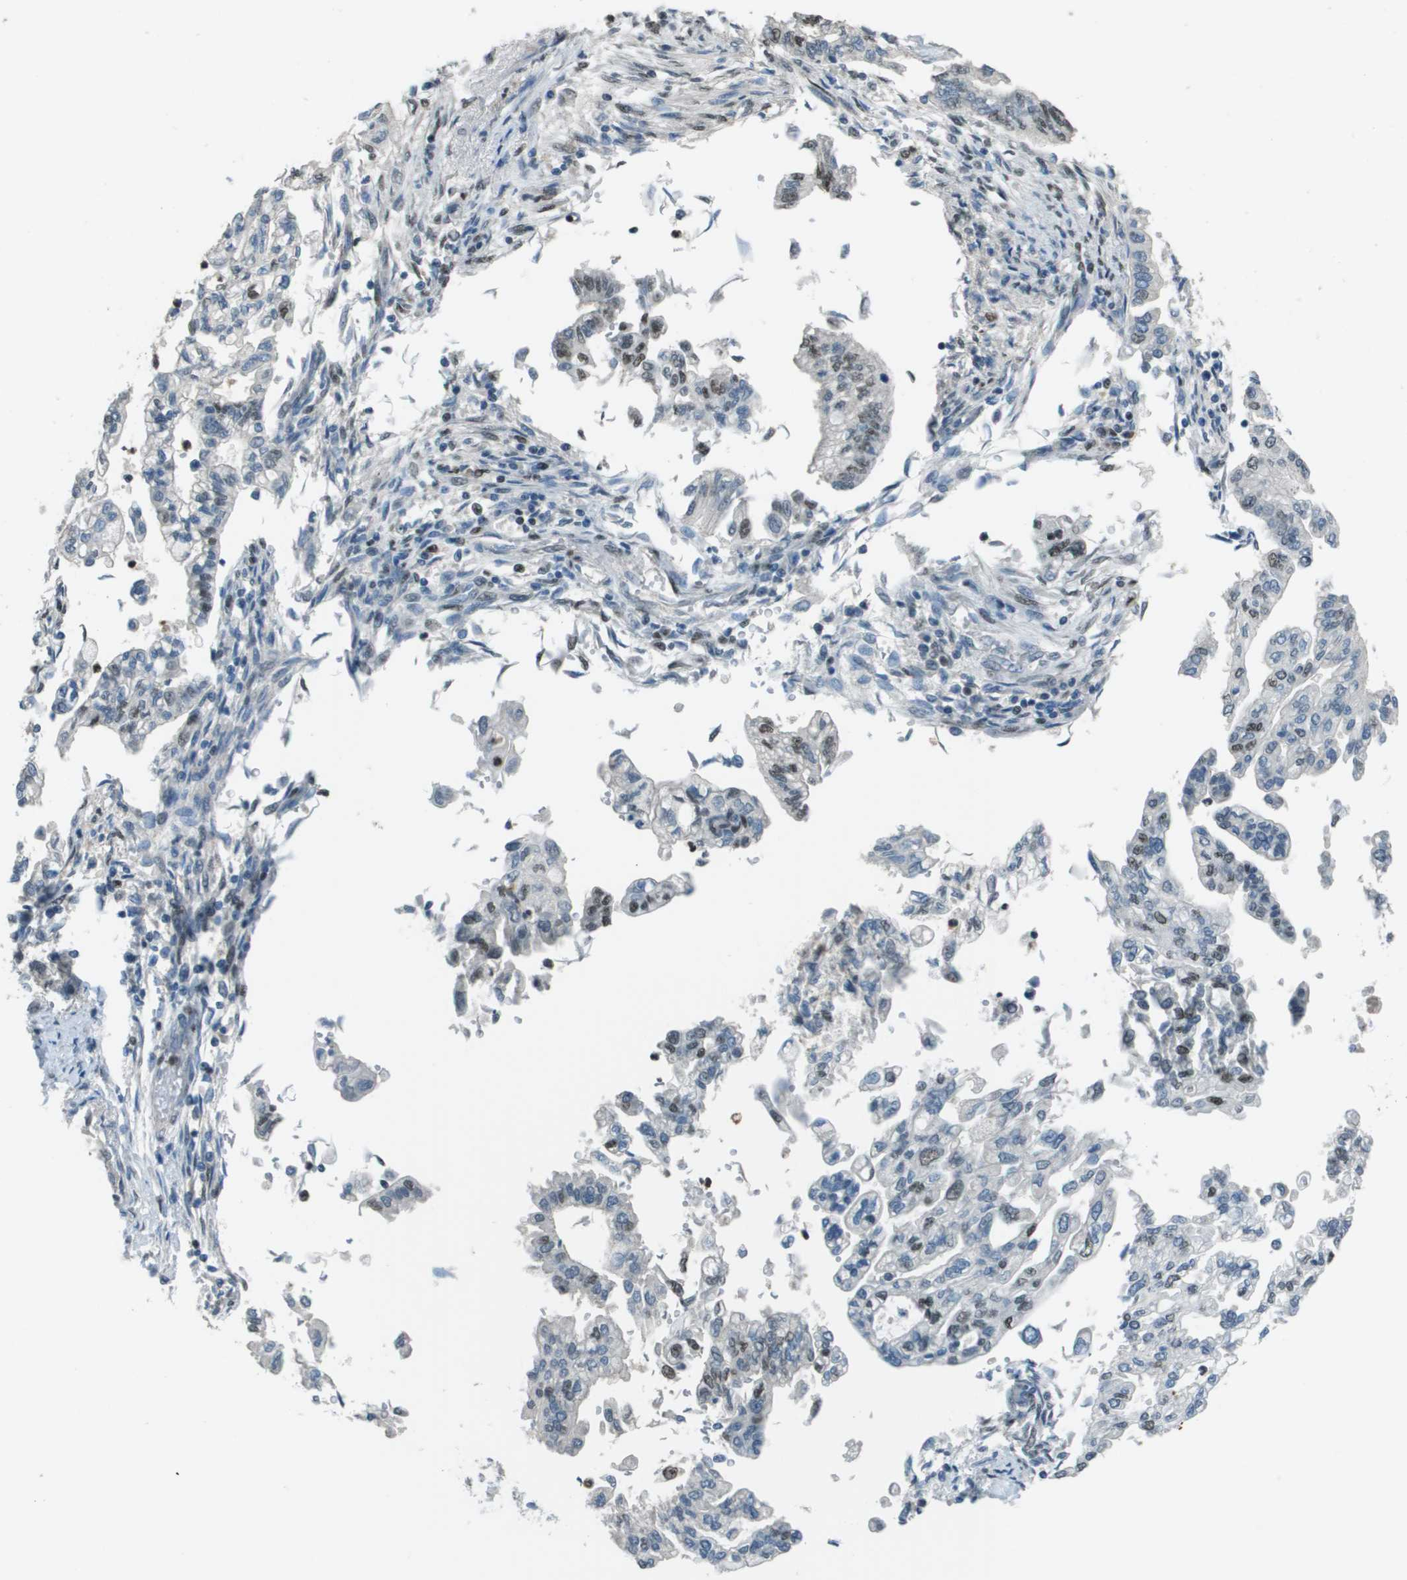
{"staining": {"intensity": "weak", "quantity": "<25%", "location": "nuclear"}, "tissue": "pancreatic cancer", "cell_type": "Tumor cells", "image_type": "cancer", "snomed": [{"axis": "morphology", "description": "Normal tissue, NOS"}, {"axis": "topography", "description": "Pancreas"}], "caption": "Protein analysis of pancreatic cancer exhibits no significant expression in tumor cells.", "gene": "DEPDC1", "patient": {"sex": "male", "age": 42}}